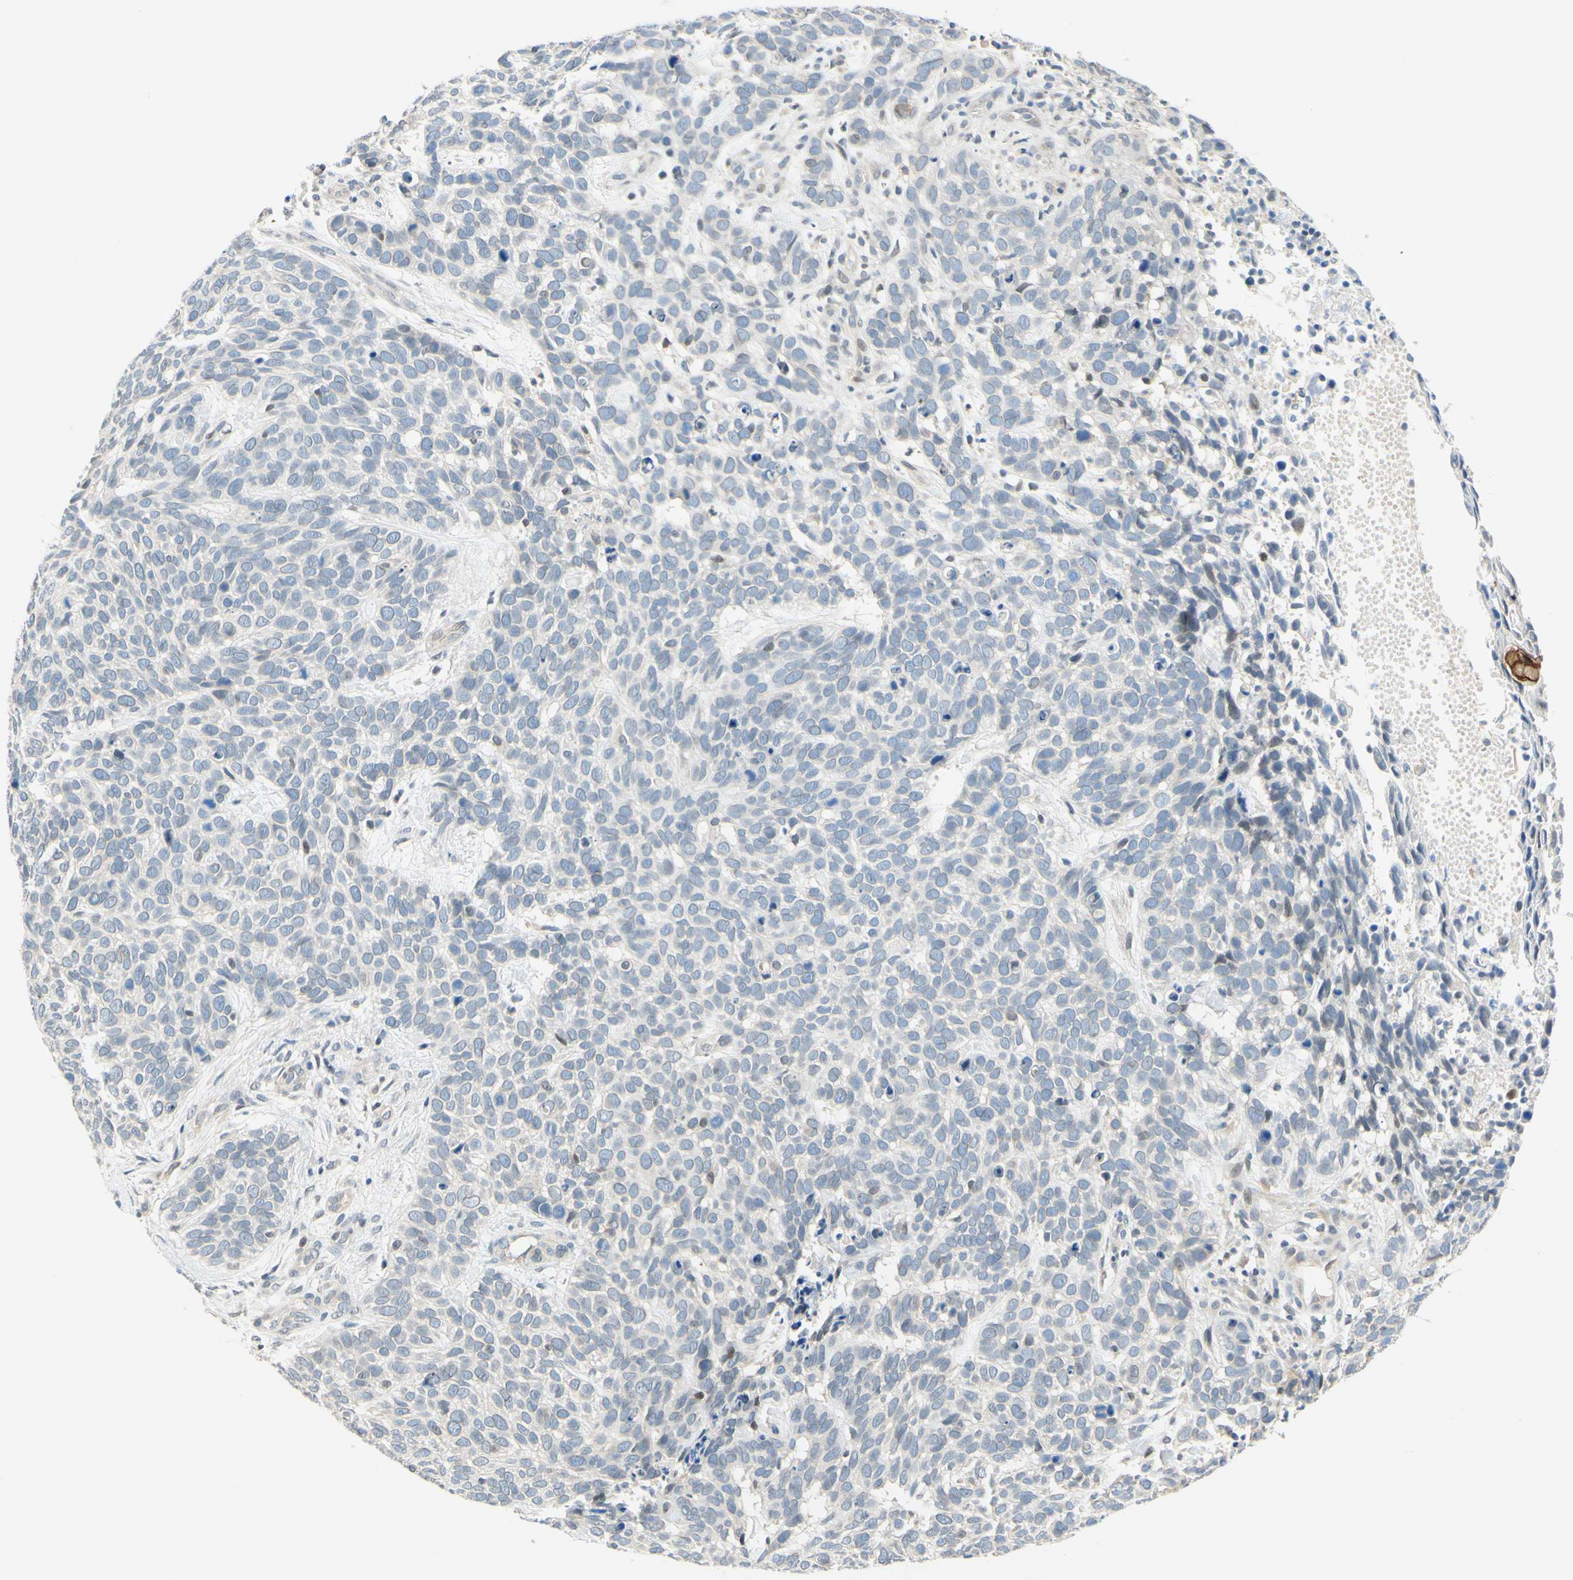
{"staining": {"intensity": "negative", "quantity": "none", "location": "none"}, "tissue": "skin cancer", "cell_type": "Tumor cells", "image_type": "cancer", "snomed": [{"axis": "morphology", "description": "Basal cell carcinoma"}, {"axis": "topography", "description": "Skin"}], "caption": "High magnification brightfield microscopy of skin cancer (basal cell carcinoma) stained with DAB (brown) and counterstained with hematoxylin (blue): tumor cells show no significant positivity.", "gene": "C2CD2L", "patient": {"sex": "male", "age": 87}}